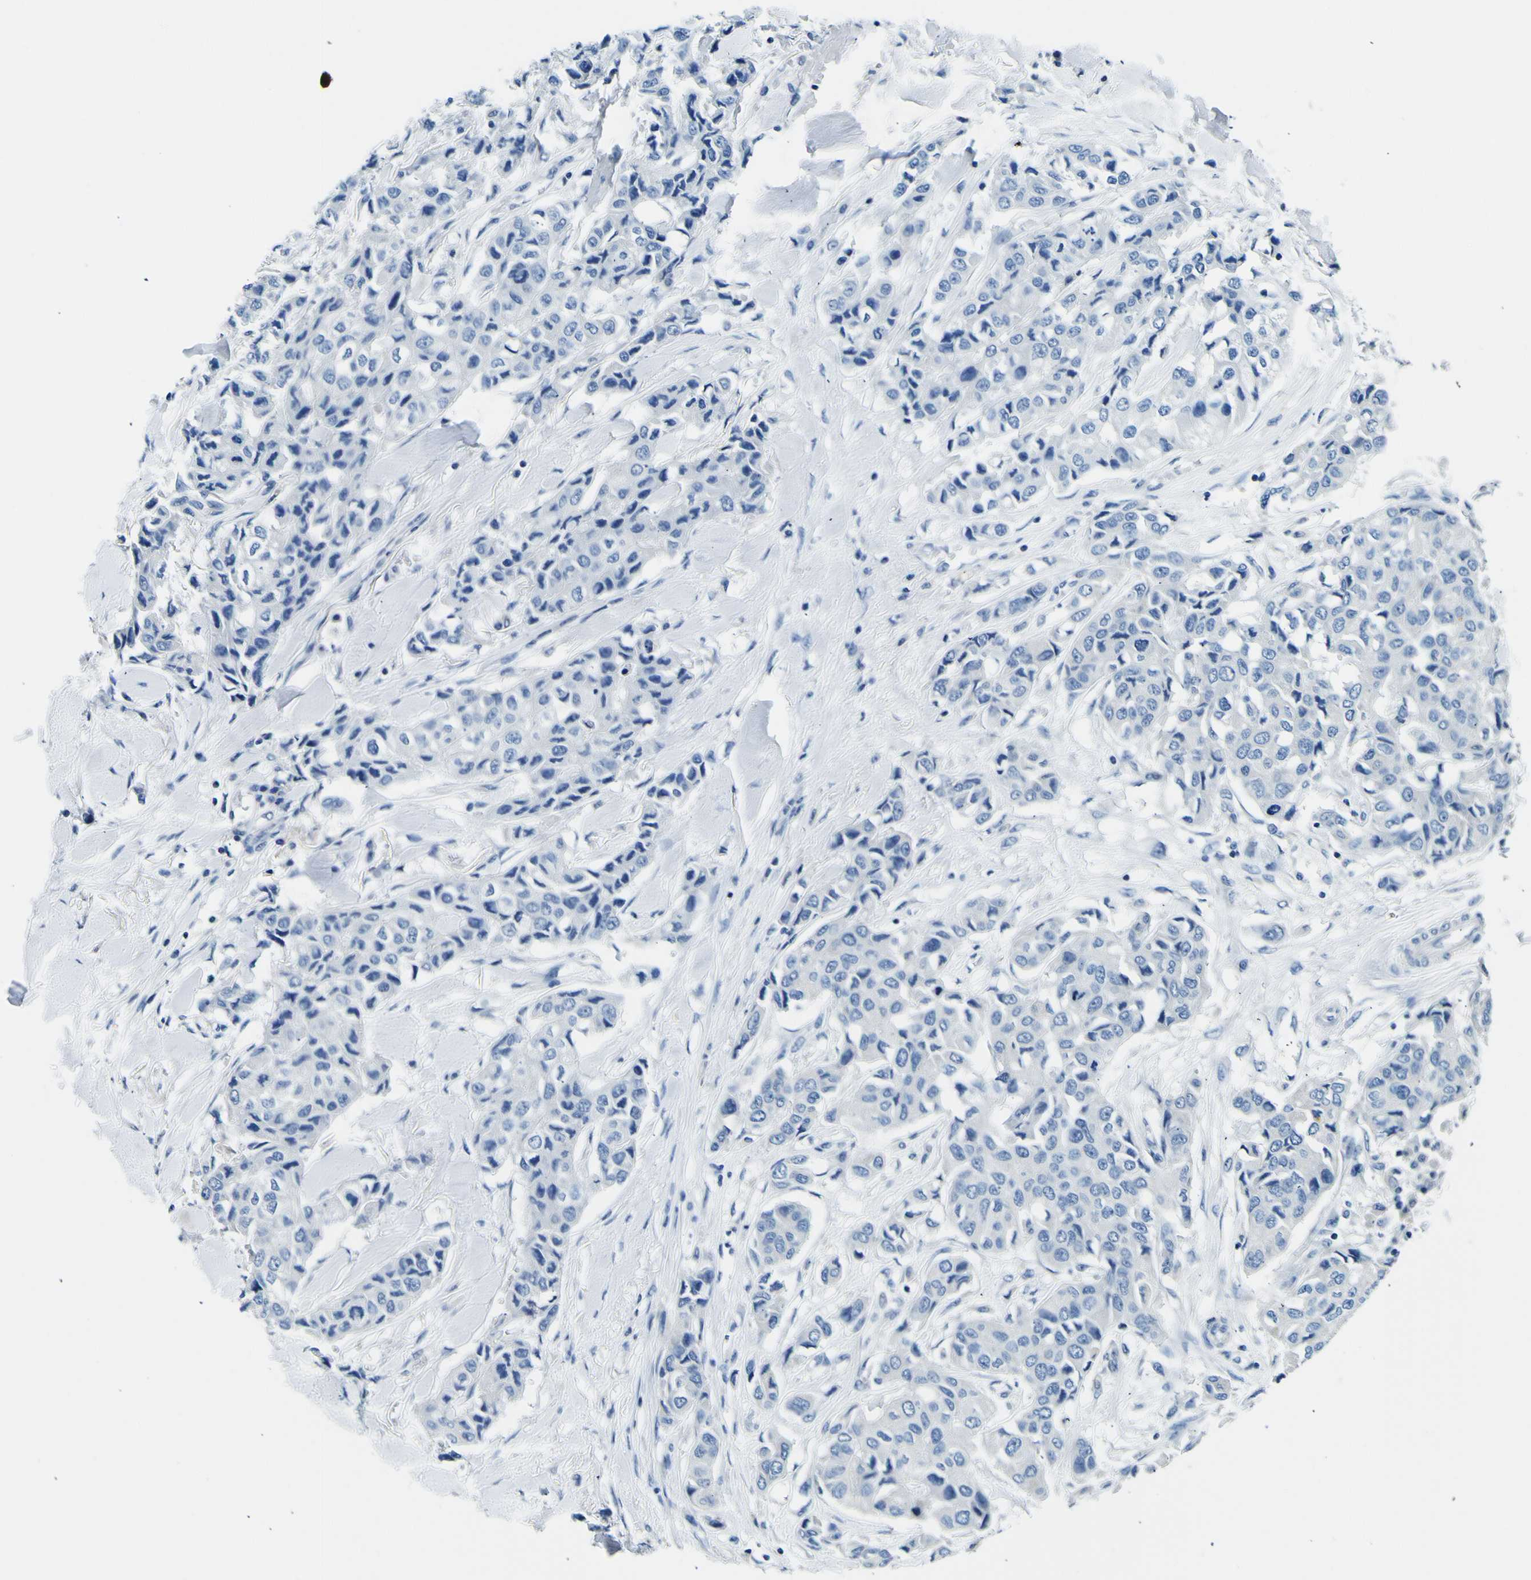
{"staining": {"intensity": "negative", "quantity": "none", "location": "none"}, "tissue": "breast cancer", "cell_type": "Tumor cells", "image_type": "cancer", "snomed": [{"axis": "morphology", "description": "Duct carcinoma"}, {"axis": "topography", "description": "Breast"}], "caption": "This is an IHC image of invasive ductal carcinoma (breast). There is no expression in tumor cells.", "gene": "ADGRA2", "patient": {"sex": "female", "age": 80}}